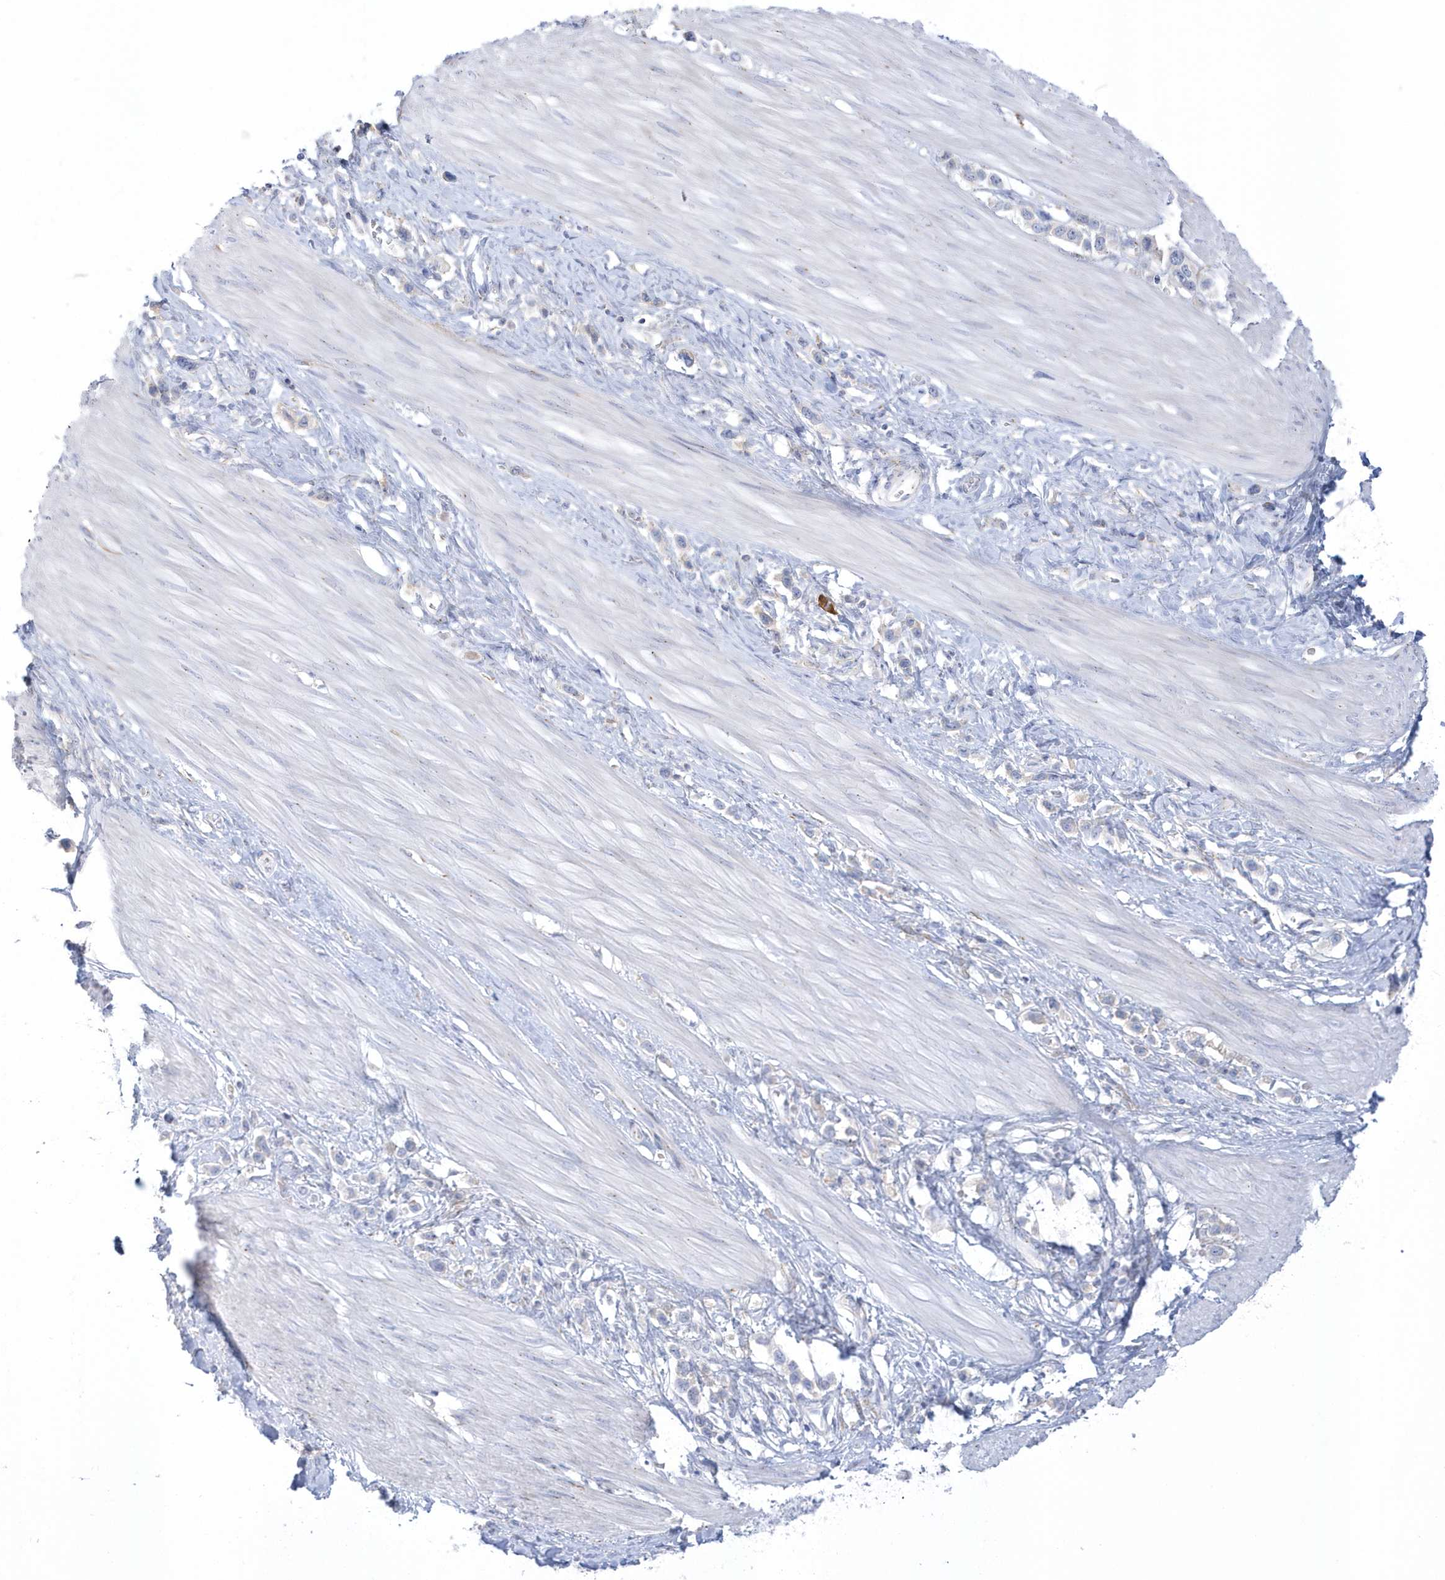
{"staining": {"intensity": "negative", "quantity": "none", "location": "none"}, "tissue": "stomach cancer", "cell_type": "Tumor cells", "image_type": "cancer", "snomed": [{"axis": "morphology", "description": "Adenocarcinoma, NOS"}, {"axis": "topography", "description": "Stomach"}], "caption": "This is an IHC image of adenocarcinoma (stomach). There is no staining in tumor cells.", "gene": "SEMA3D", "patient": {"sex": "female", "age": 65}}